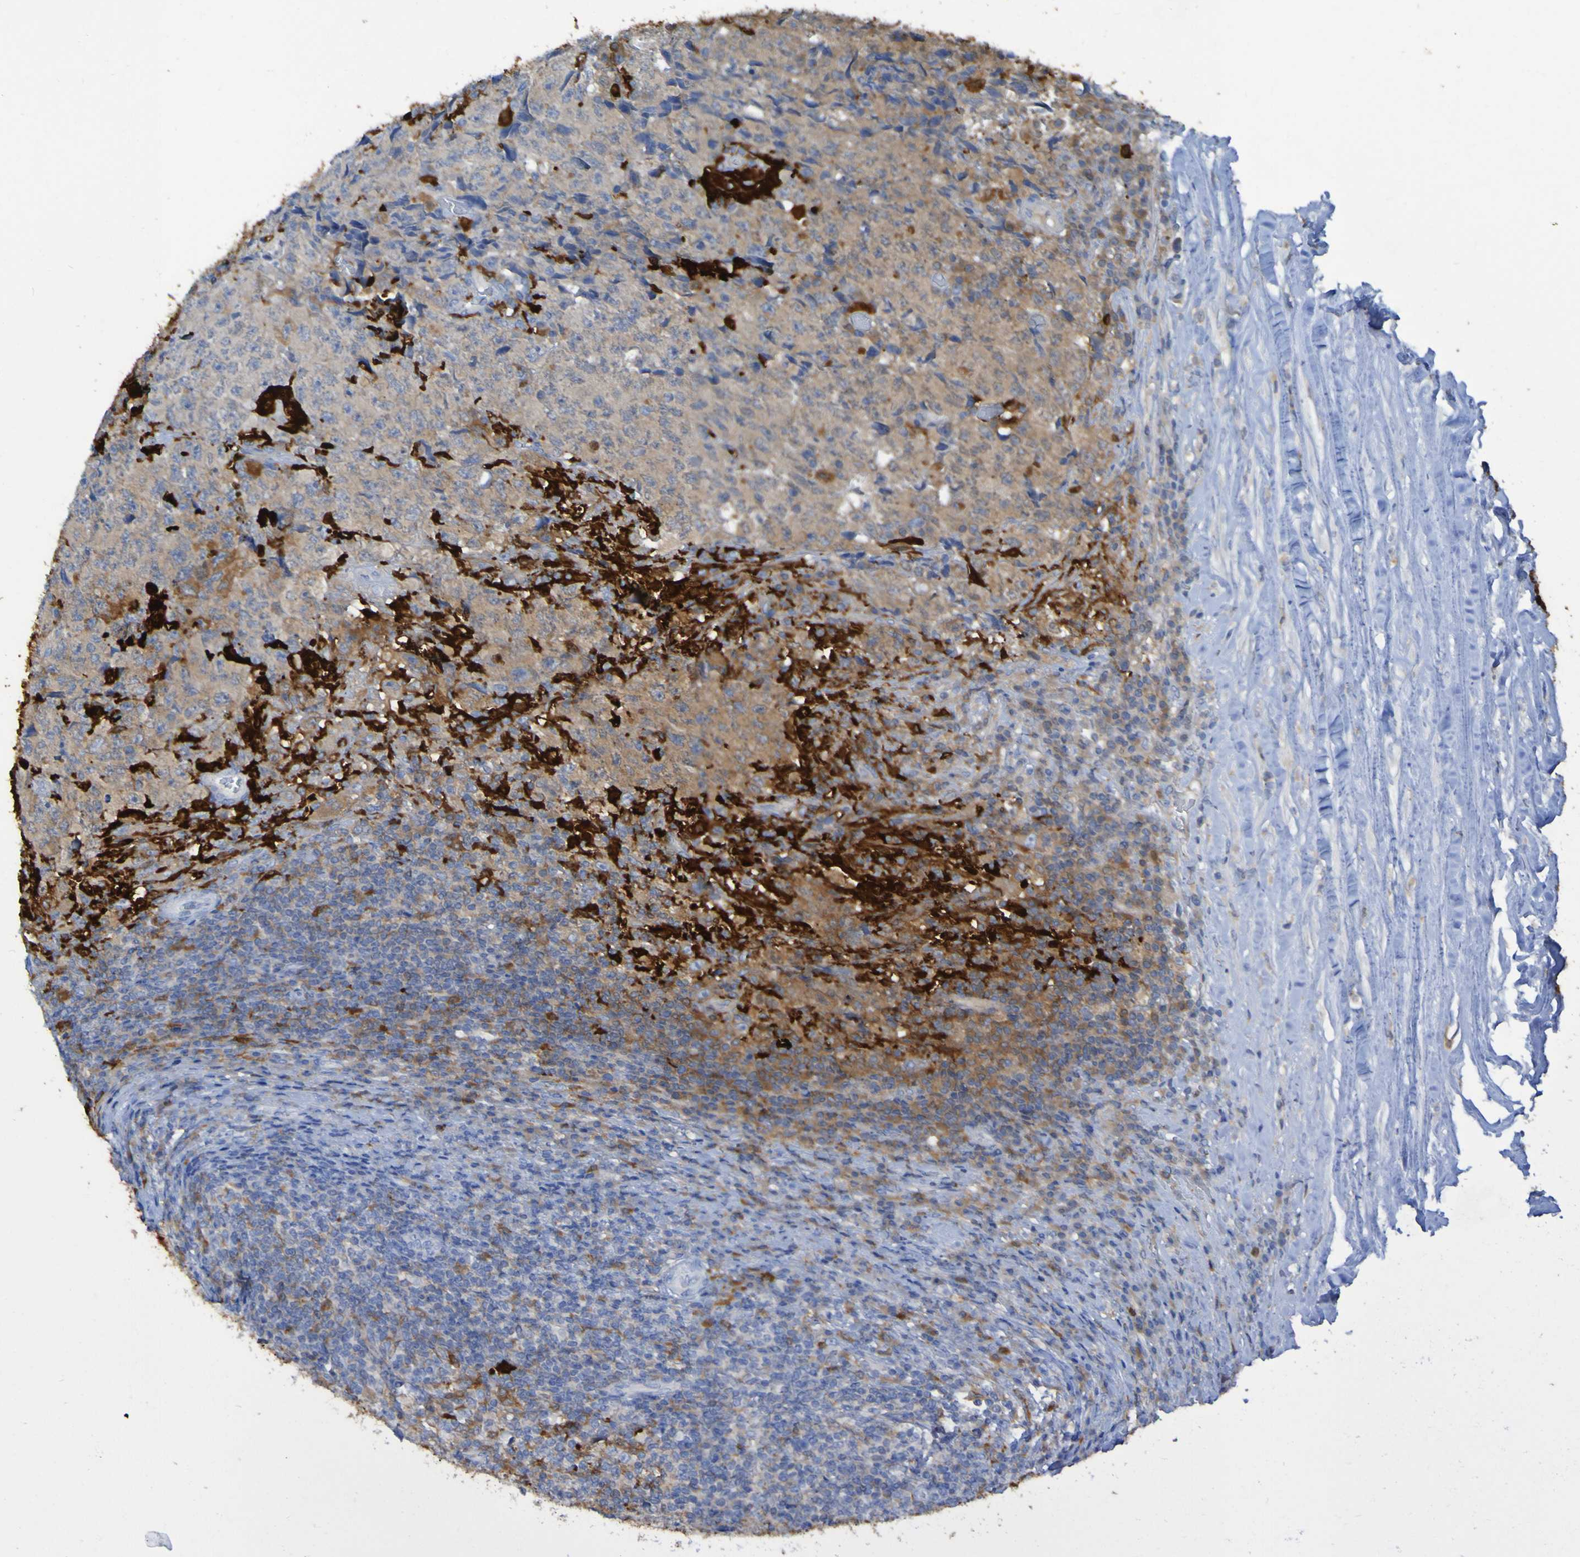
{"staining": {"intensity": "weak", "quantity": "25%-75%", "location": "cytoplasmic/membranous"}, "tissue": "testis cancer", "cell_type": "Tumor cells", "image_type": "cancer", "snomed": [{"axis": "morphology", "description": "Necrosis, NOS"}, {"axis": "morphology", "description": "Carcinoma, Embryonal, NOS"}, {"axis": "topography", "description": "Testis"}], "caption": "IHC (DAB (3,3'-diaminobenzidine)) staining of human testis embryonal carcinoma reveals weak cytoplasmic/membranous protein expression in approximately 25%-75% of tumor cells.", "gene": "MPPE1", "patient": {"sex": "male", "age": 19}}